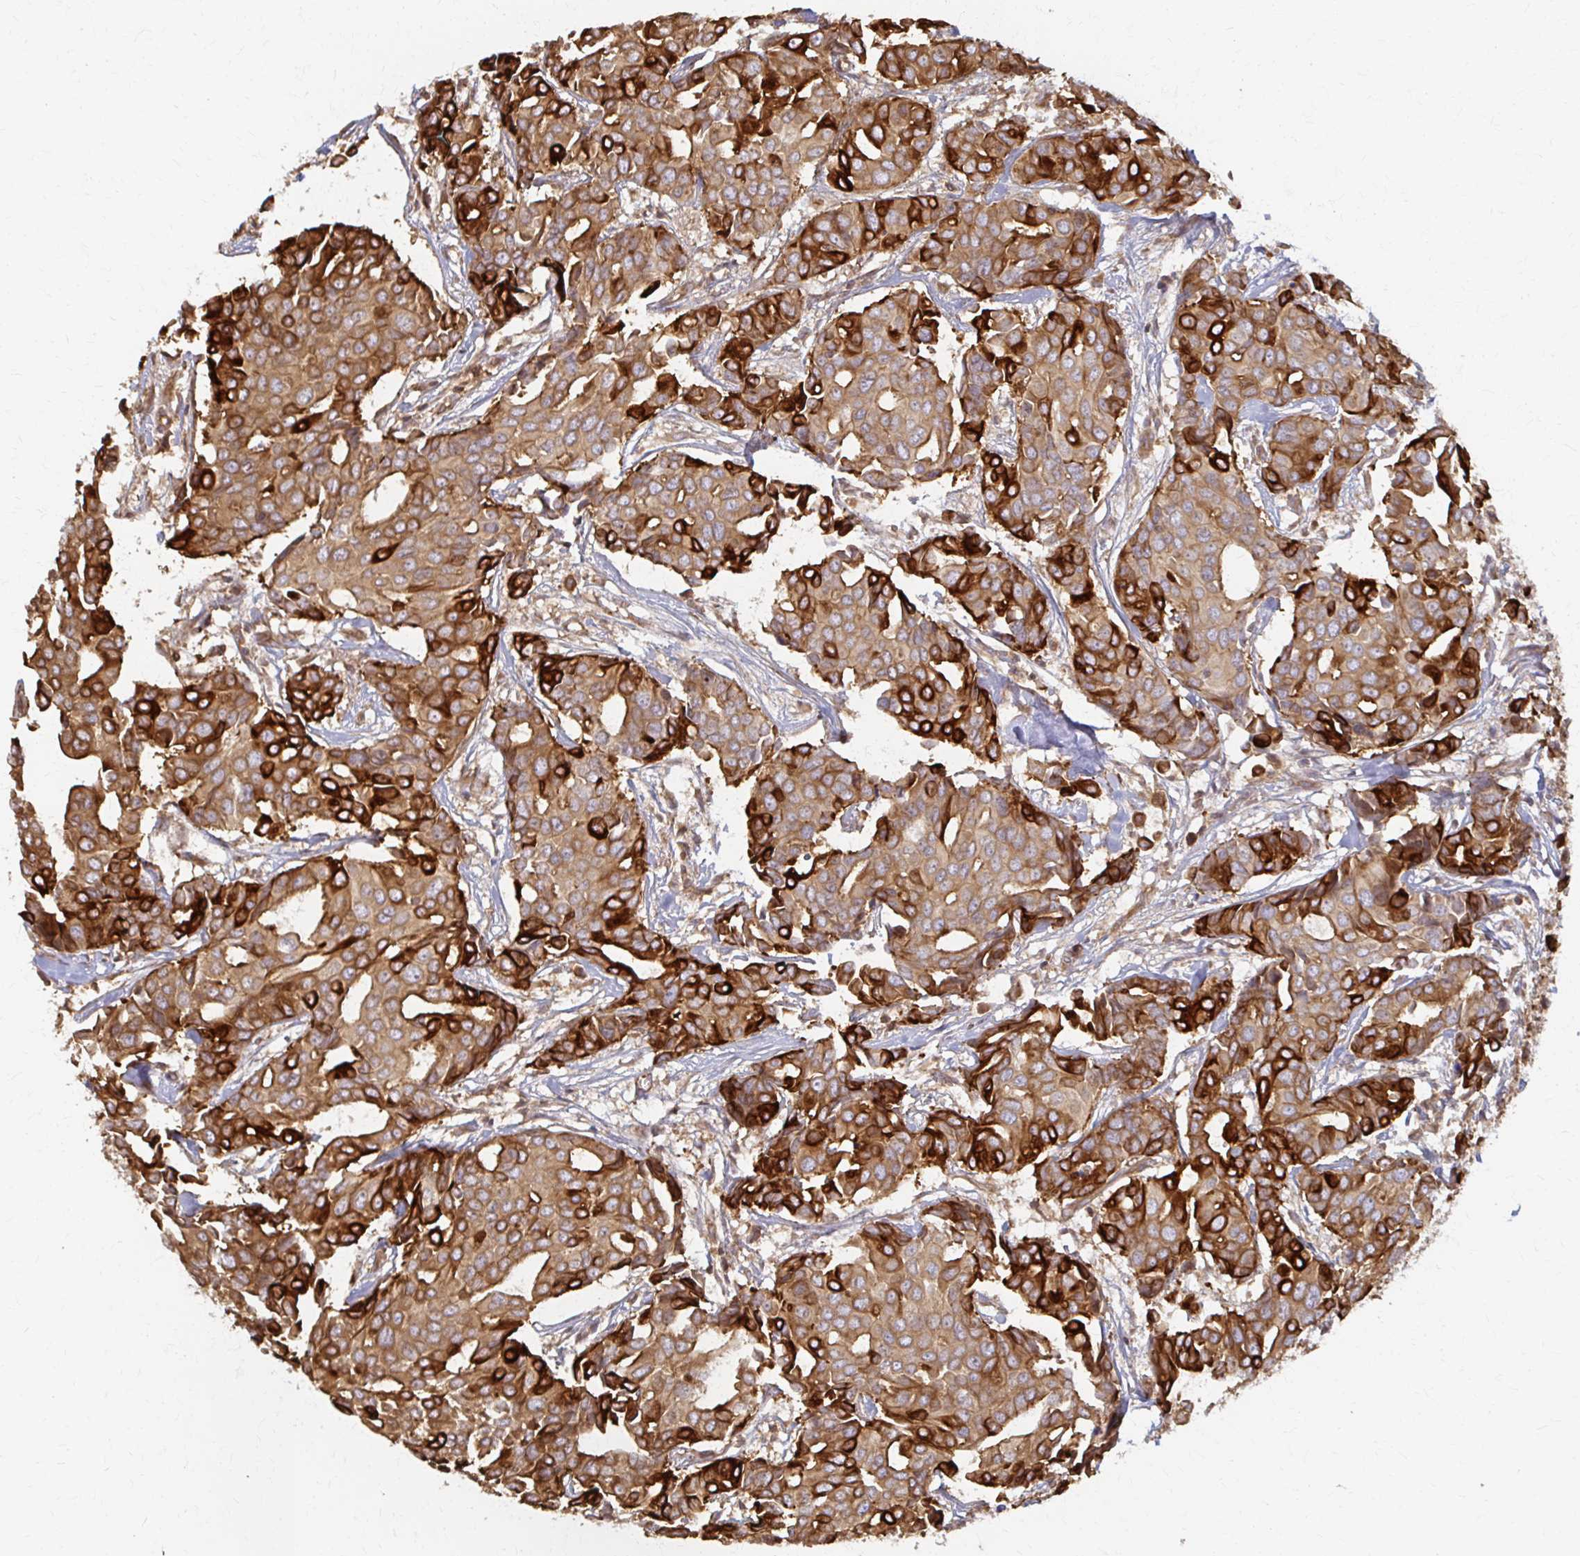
{"staining": {"intensity": "strong", "quantity": ">75%", "location": "cytoplasmic/membranous"}, "tissue": "breast cancer", "cell_type": "Tumor cells", "image_type": "cancer", "snomed": [{"axis": "morphology", "description": "Duct carcinoma"}, {"axis": "topography", "description": "Breast"}], "caption": "An image of human breast cancer (invasive ductal carcinoma) stained for a protein exhibits strong cytoplasmic/membranous brown staining in tumor cells. The staining is performed using DAB (3,3'-diaminobenzidine) brown chromogen to label protein expression. The nuclei are counter-stained blue using hematoxylin.", "gene": "ARHGAP35", "patient": {"sex": "female", "age": 54}}